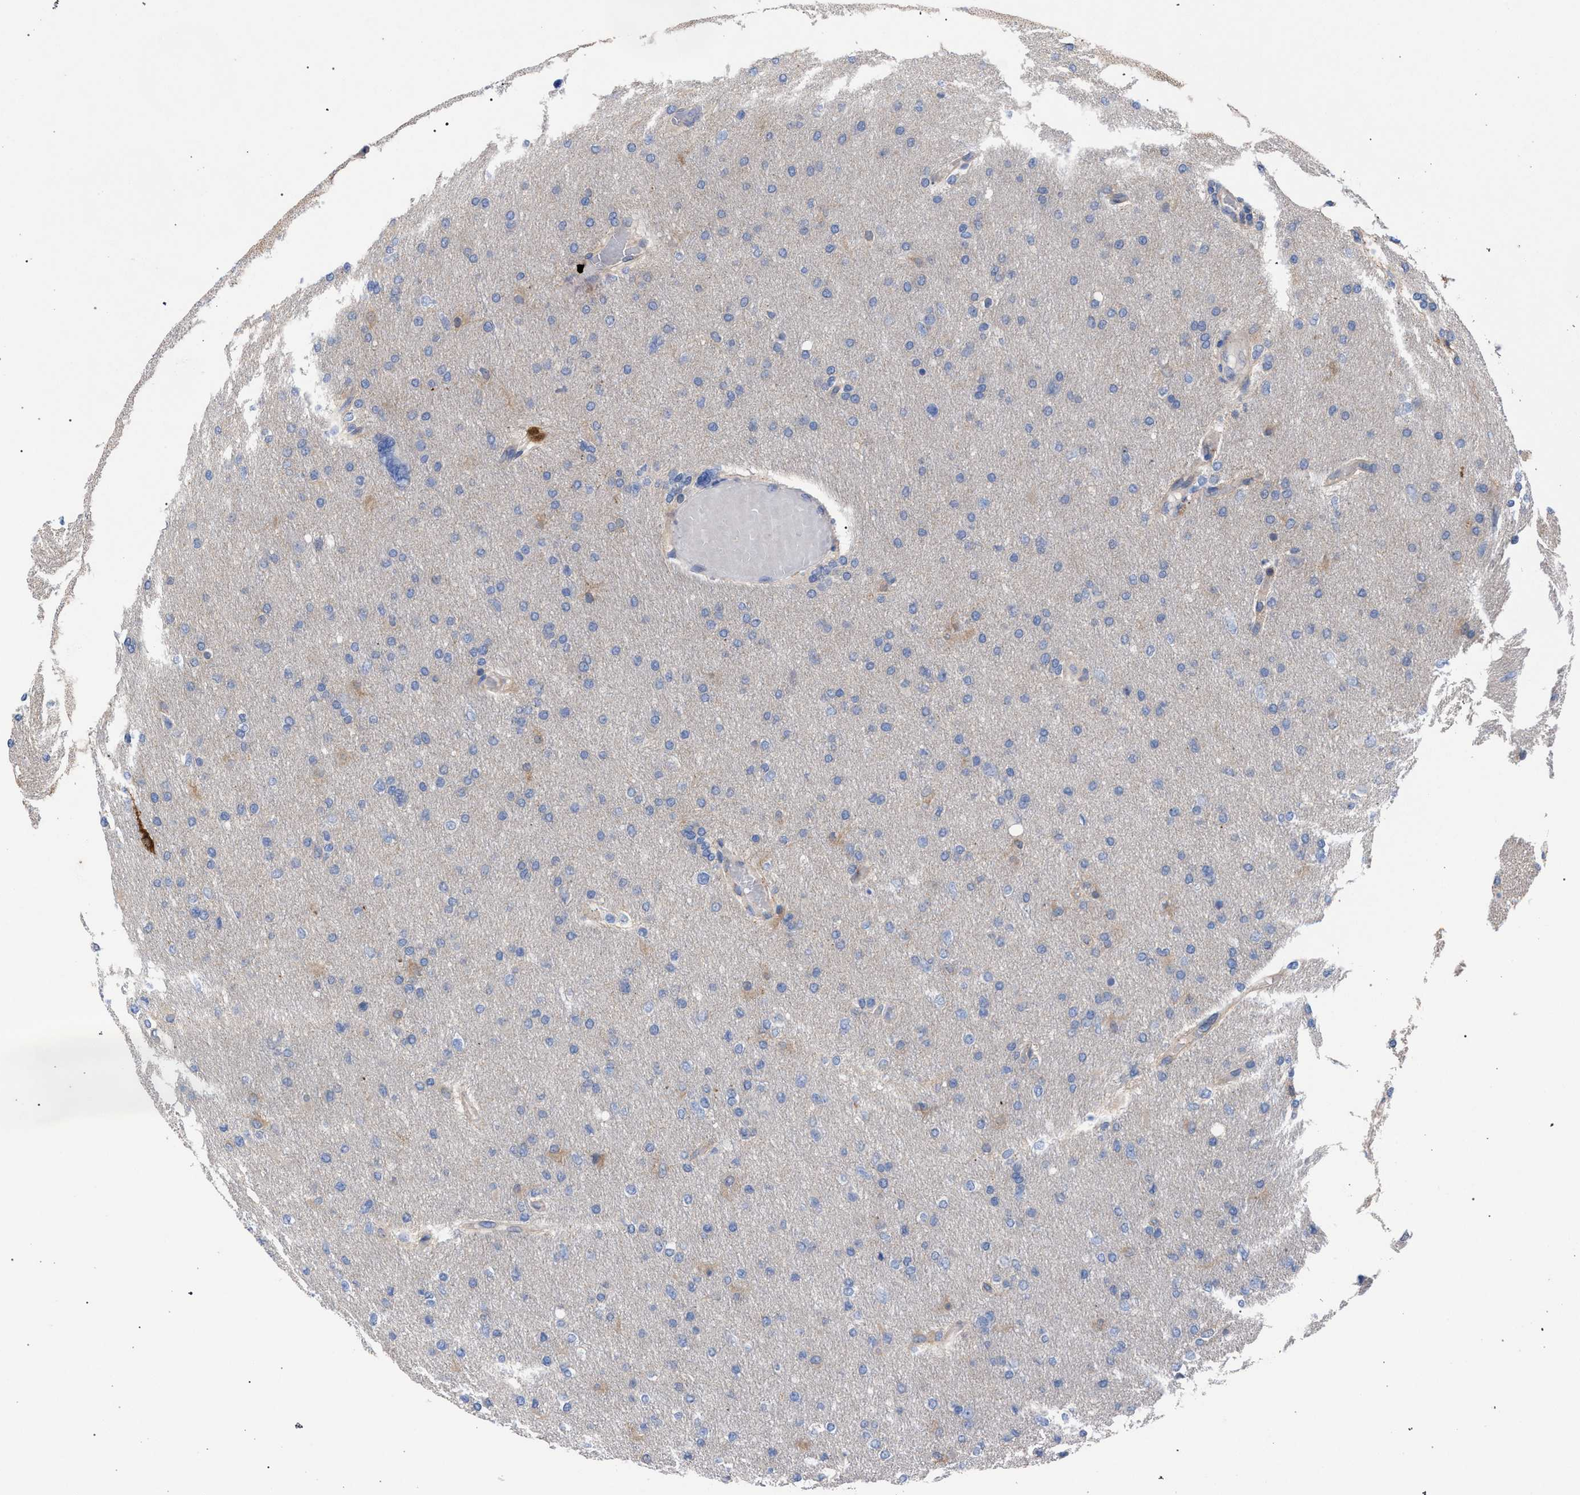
{"staining": {"intensity": "negative", "quantity": "none", "location": "none"}, "tissue": "glioma", "cell_type": "Tumor cells", "image_type": "cancer", "snomed": [{"axis": "morphology", "description": "Glioma, malignant, High grade"}, {"axis": "topography", "description": "Cerebral cortex"}], "caption": "Immunohistochemistry (IHC) of glioma exhibits no staining in tumor cells.", "gene": "GMPR", "patient": {"sex": "female", "age": 36}}